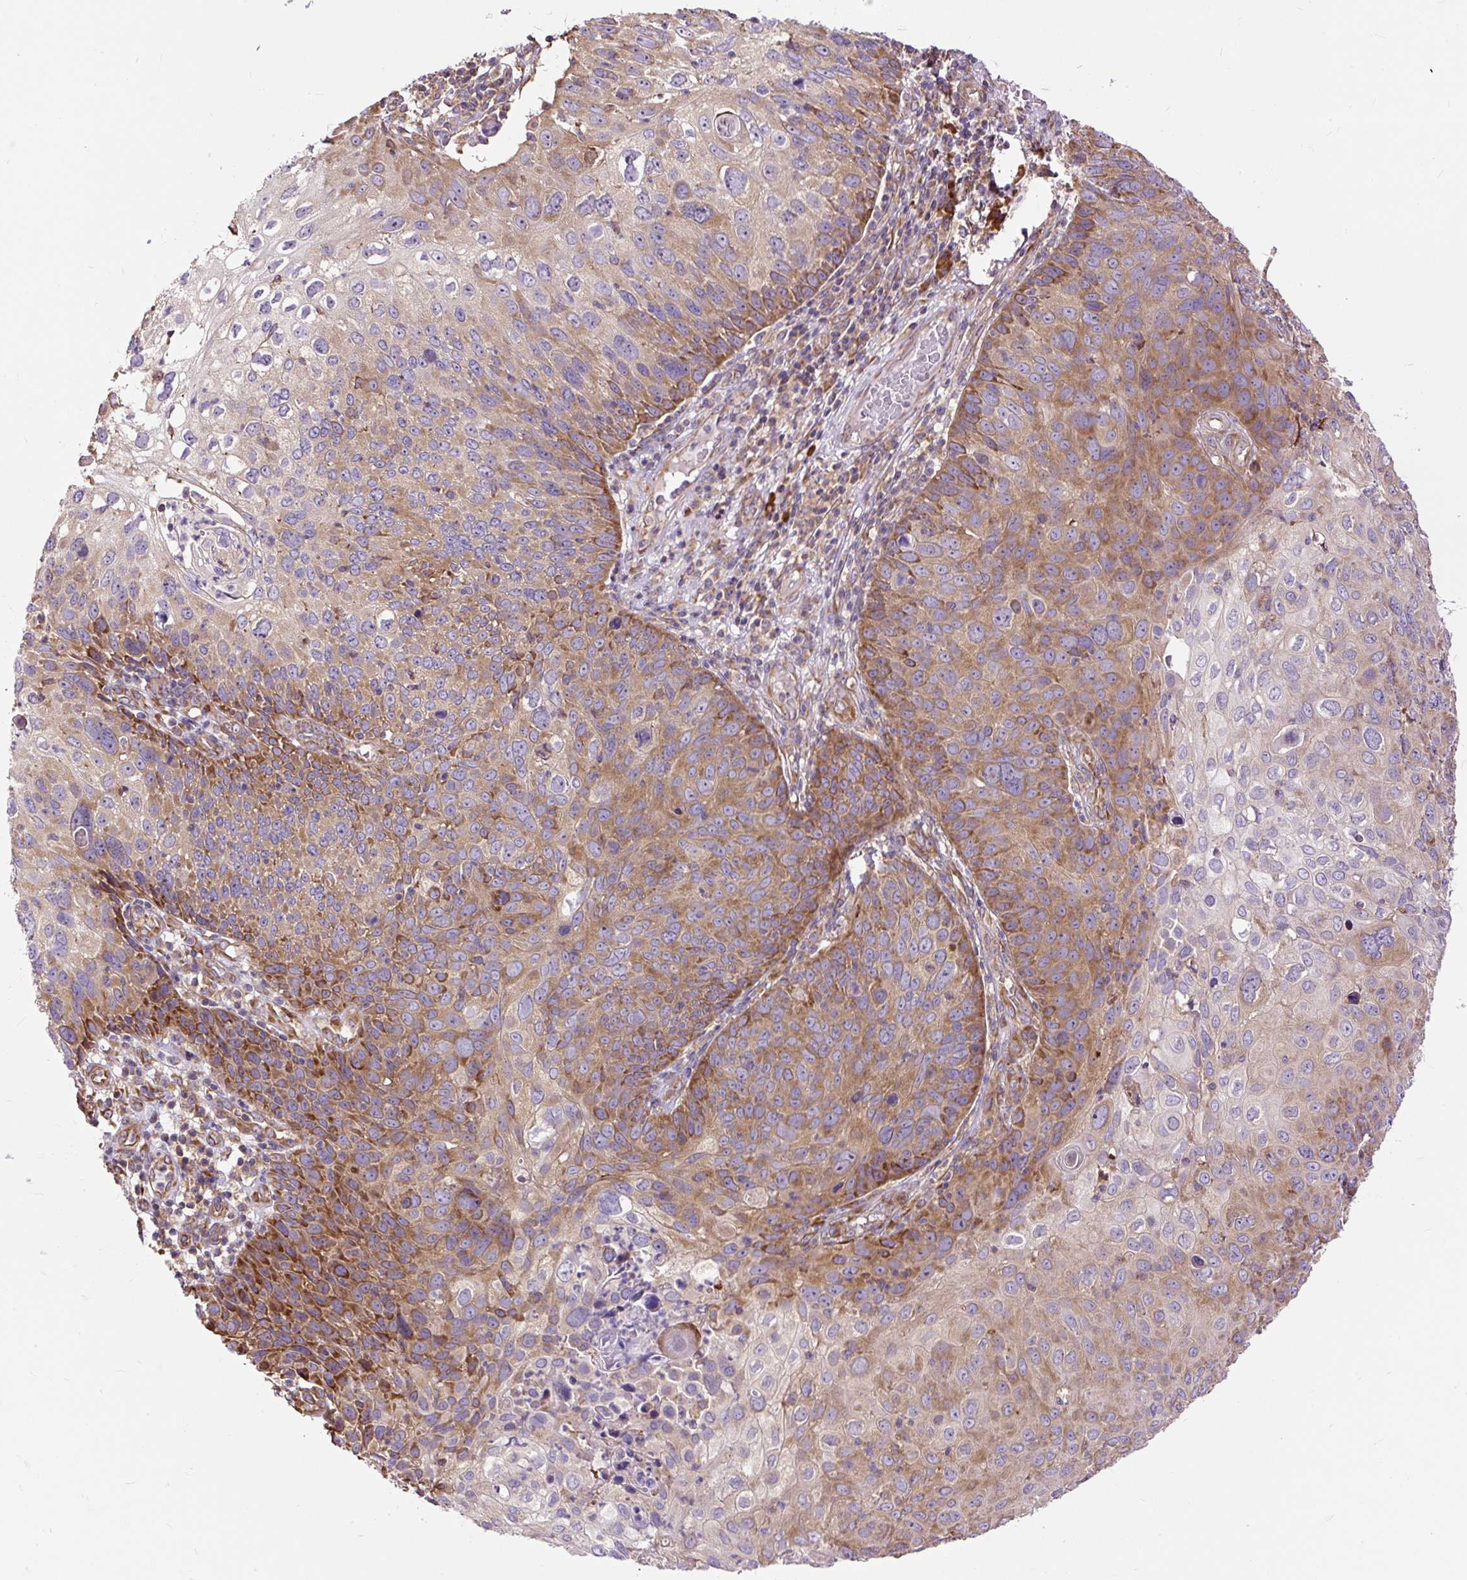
{"staining": {"intensity": "moderate", "quantity": "25%-75%", "location": "cytoplasmic/membranous"}, "tissue": "skin cancer", "cell_type": "Tumor cells", "image_type": "cancer", "snomed": [{"axis": "morphology", "description": "Squamous cell carcinoma, NOS"}, {"axis": "topography", "description": "Skin"}], "caption": "Human skin cancer (squamous cell carcinoma) stained for a protein (brown) shows moderate cytoplasmic/membranous positive positivity in approximately 25%-75% of tumor cells.", "gene": "RPS5", "patient": {"sex": "male", "age": 87}}